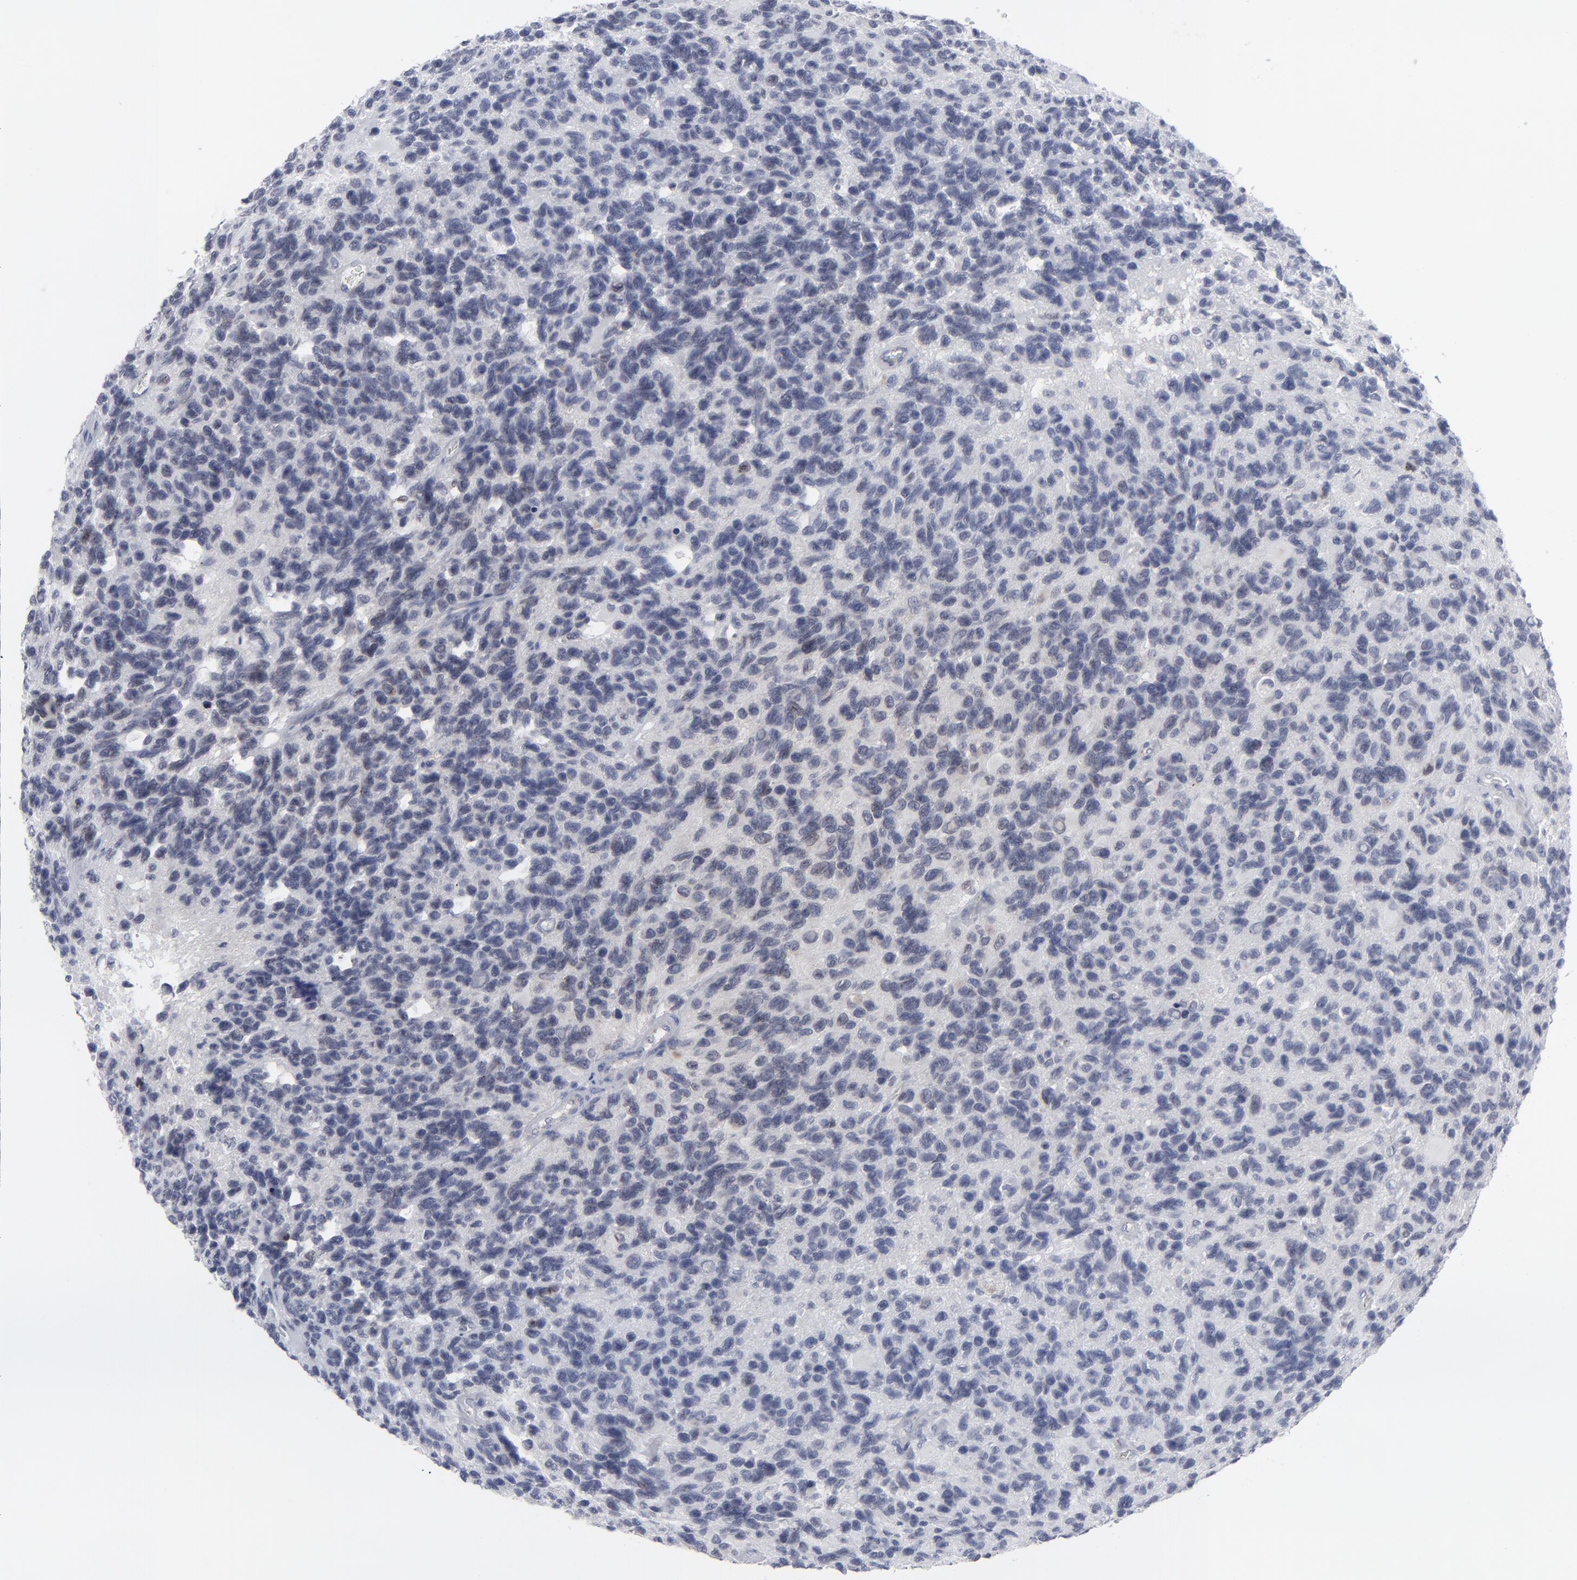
{"staining": {"intensity": "negative", "quantity": "none", "location": "none"}, "tissue": "glioma", "cell_type": "Tumor cells", "image_type": "cancer", "snomed": [{"axis": "morphology", "description": "Glioma, malignant, High grade"}, {"axis": "topography", "description": "Brain"}], "caption": "Tumor cells show no significant protein staining in malignant high-grade glioma.", "gene": "NUP88", "patient": {"sex": "male", "age": 77}}